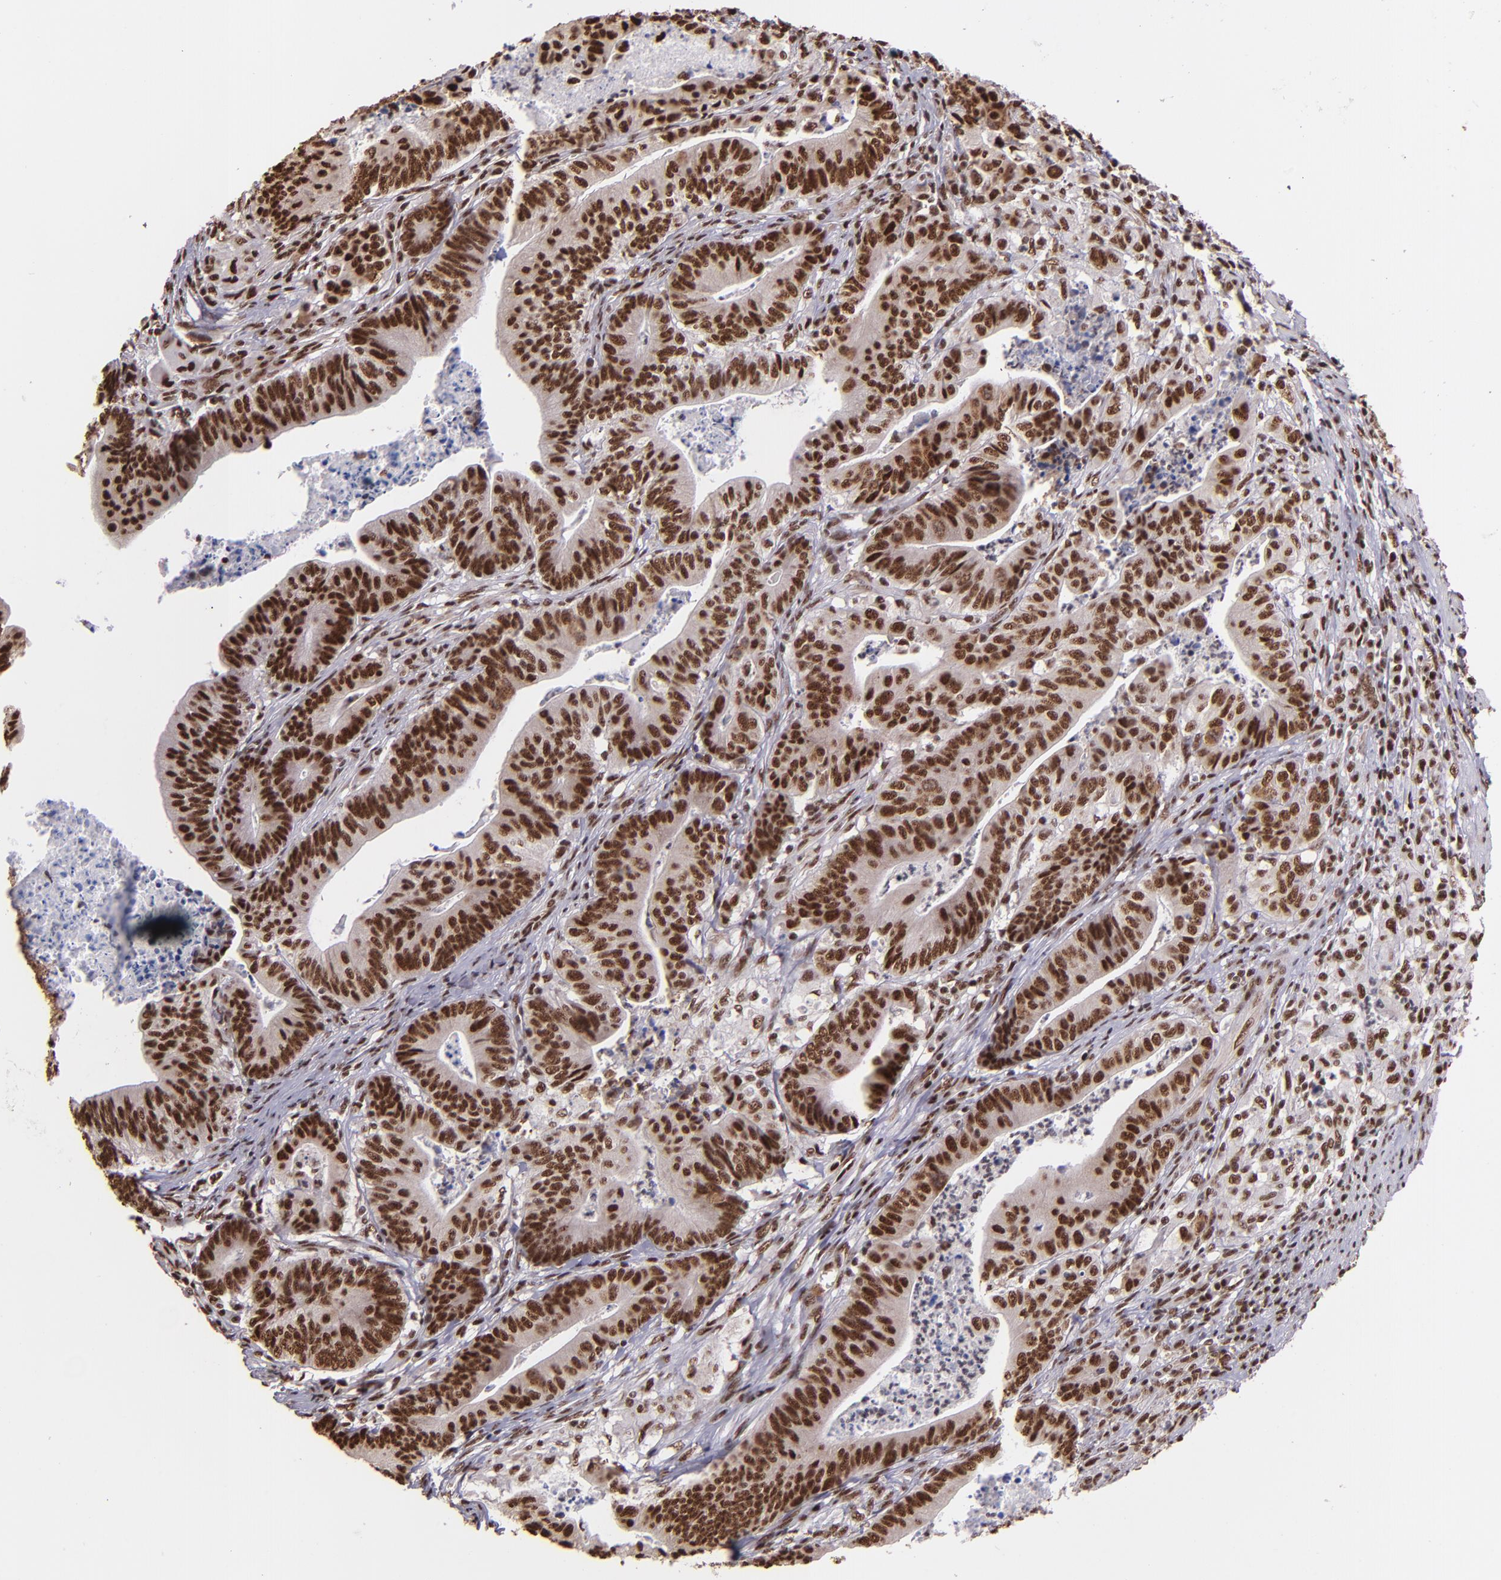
{"staining": {"intensity": "strong", "quantity": ">75%", "location": "nuclear"}, "tissue": "stomach cancer", "cell_type": "Tumor cells", "image_type": "cancer", "snomed": [{"axis": "morphology", "description": "Adenocarcinoma, NOS"}, {"axis": "topography", "description": "Stomach, lower"}], "caption": "Stomach cancer was stained to show a protein in brown. There is high levels of strong nuclear staining in approximately >75% of tumor cells.", "gene": "PQBP1", "patient": {"sex": "female", "age": 86}}